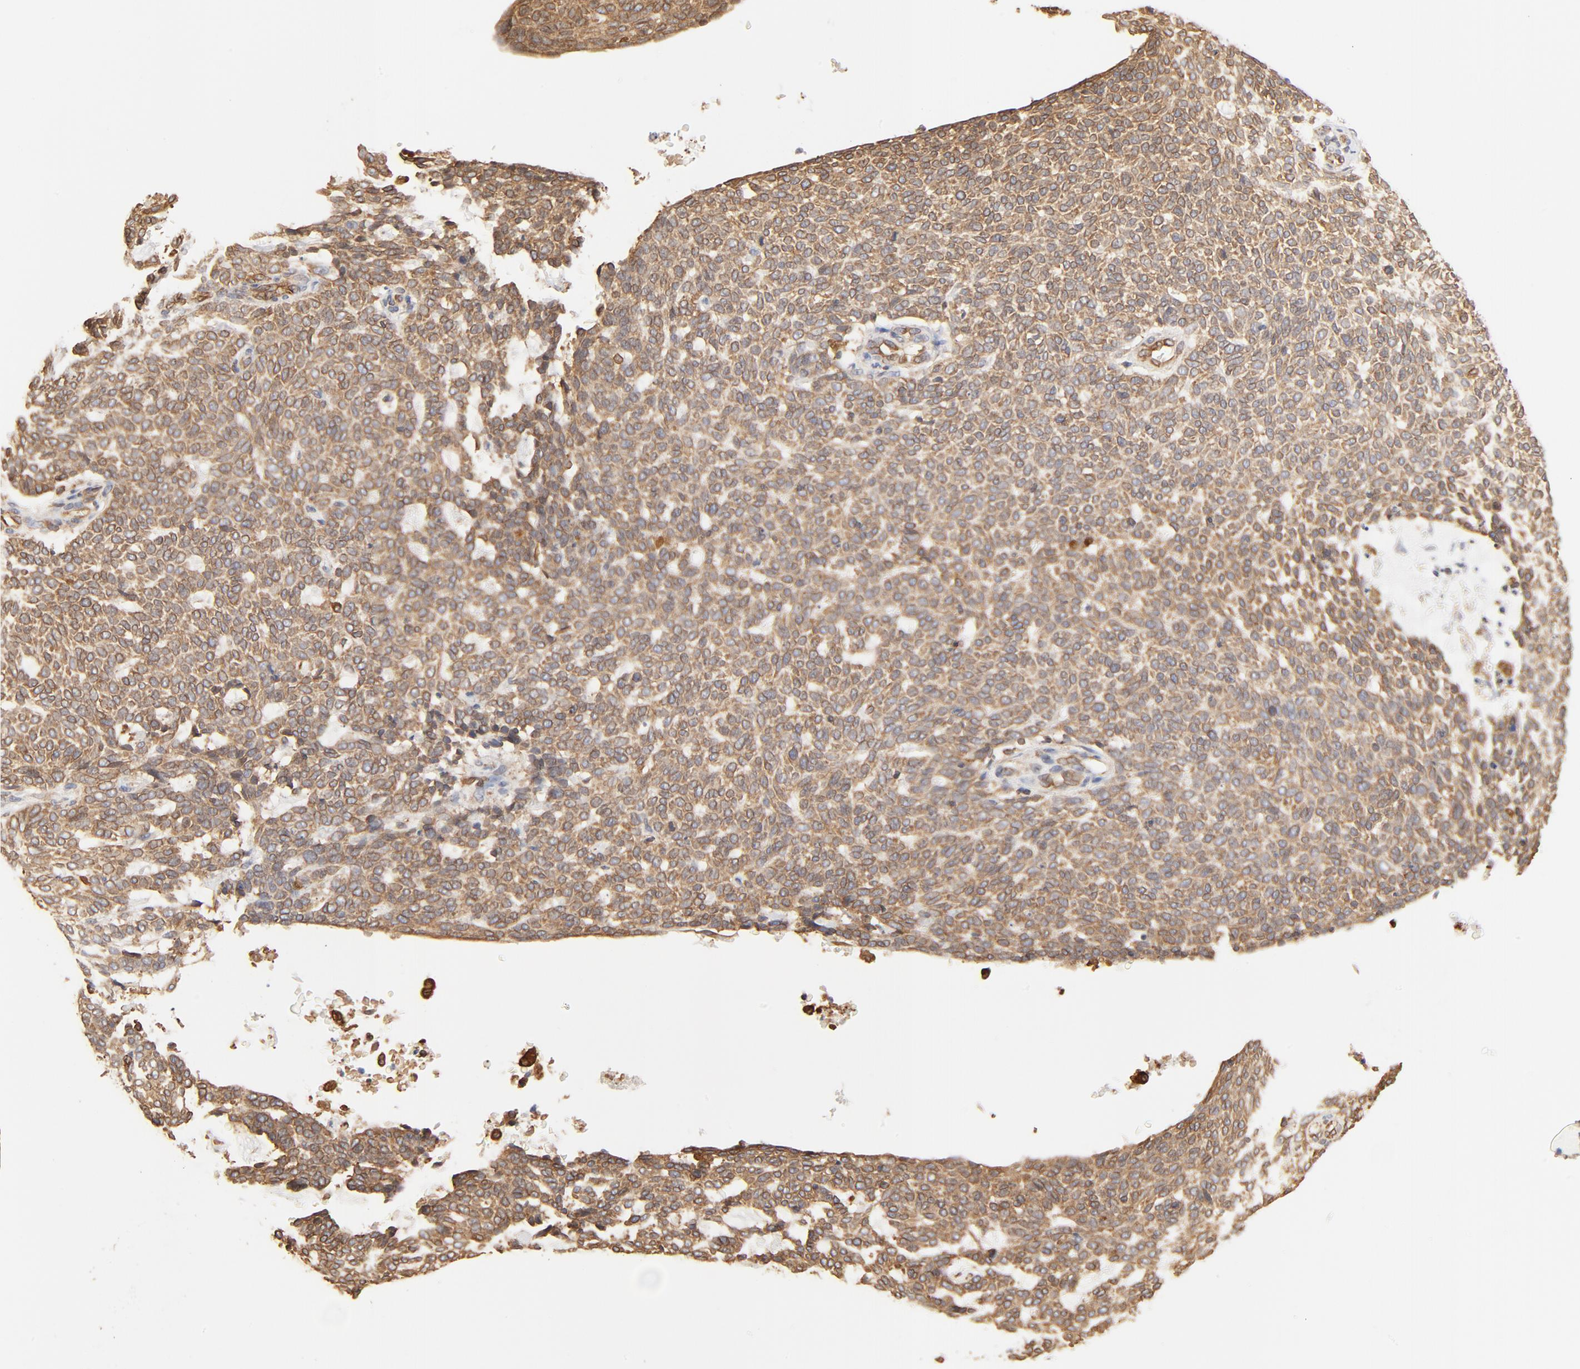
{"staining": {"intensity": "moderate", "quantity": ">75%", "location": "cytoplasmic/membranous"}, "tissue": "skin cancer", "cell_type": "Tumor cells", "image_type": "cancer", "snomed": [{"axis": "morphology", "description": "Normal tissue, NOS"}, {"axis": "morphology", "description": "Basal cell carcinoma"}, {"axis": "topography", "description": "Skin"}], "caption": "This is an image of immunohistochemistry staining of skin cancer, which shows moderate expression in the cytoplasmic/membranous of tumor cells.", "gene": "BCAP31", "patient": {"sex": "male", "age": 87}}